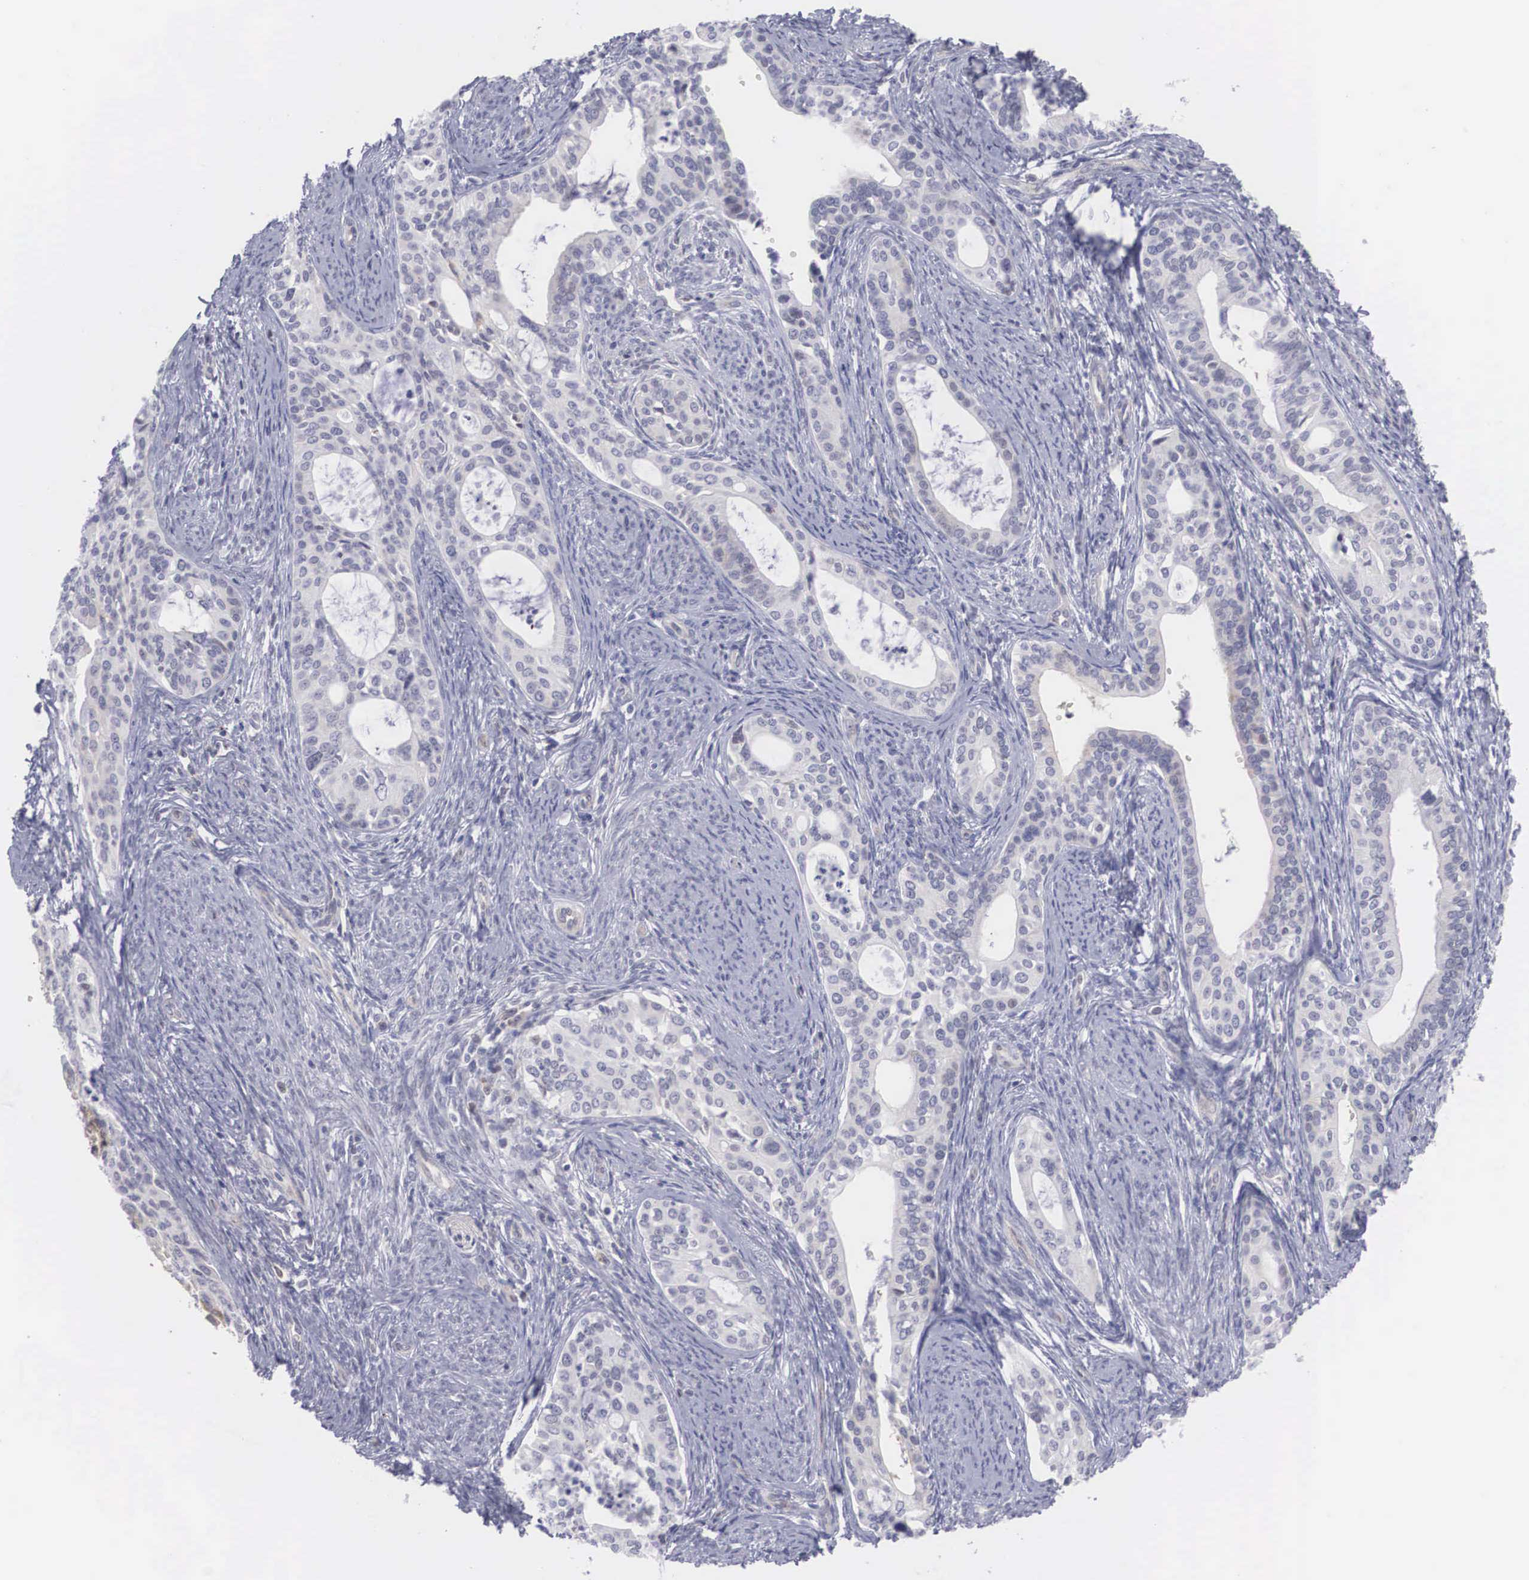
{"staining": {"intensity": "negative", "quantity": "none", "location": "none"}, "tissue": "cervical cancer", "cell_type": "Tumor cells", "image_type": "cancer", "snomed": [{"axis": "morphology", "description": "Squamous cell carcinoma, NOS"}, {"axis": "topography", "description": "Cervix"}], "caption": "Protein analysis of cervical squamous cell carcinoma demonstrates no significant staining in tumor cells.", "gene": "RBPJ", "patient": {"sex": "female", "age": 34}}